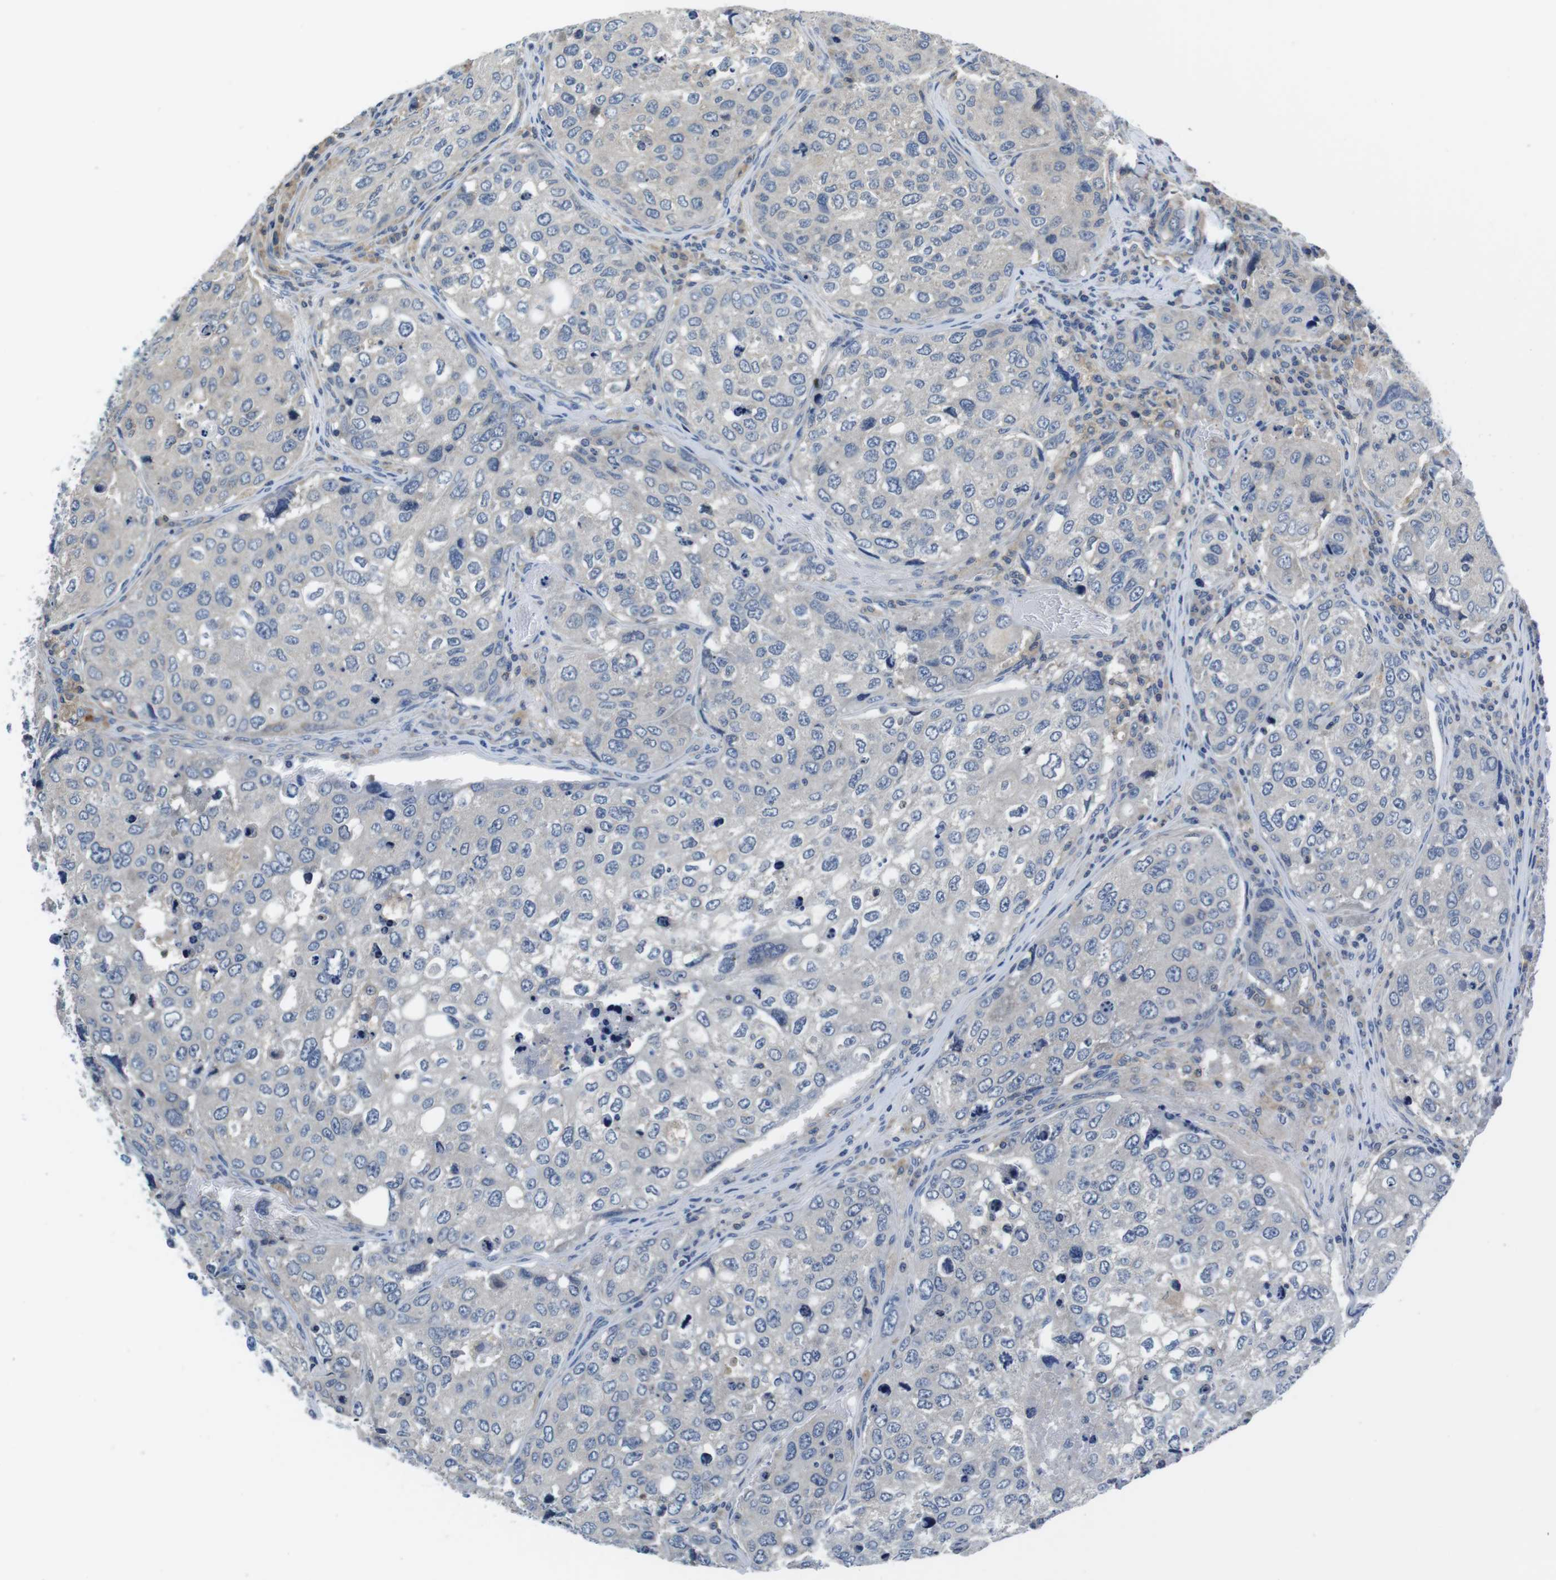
{"staining": {"intensity": "negative", "quantity": "none", "location": "none"}, "tissue": "urothelial cancer", "cell_type": "Tumor cells", "image_type": "cancer", "snomed": [{"axis": "morphology", "description": "Urothelial carcinoma, High grade"}, {"axis": "topography", "description": "Lymph node"}, {"axis": "topography", "description": "Urinary bladder"}], "caption": "Immunohistochemistry image of urothelial carcinoma (high-grade) stained for a protein (brown), which reveals no expression in tumor cells.", "gene": "PIK3CD", "patient": {"sex": "male", "age": 51}}